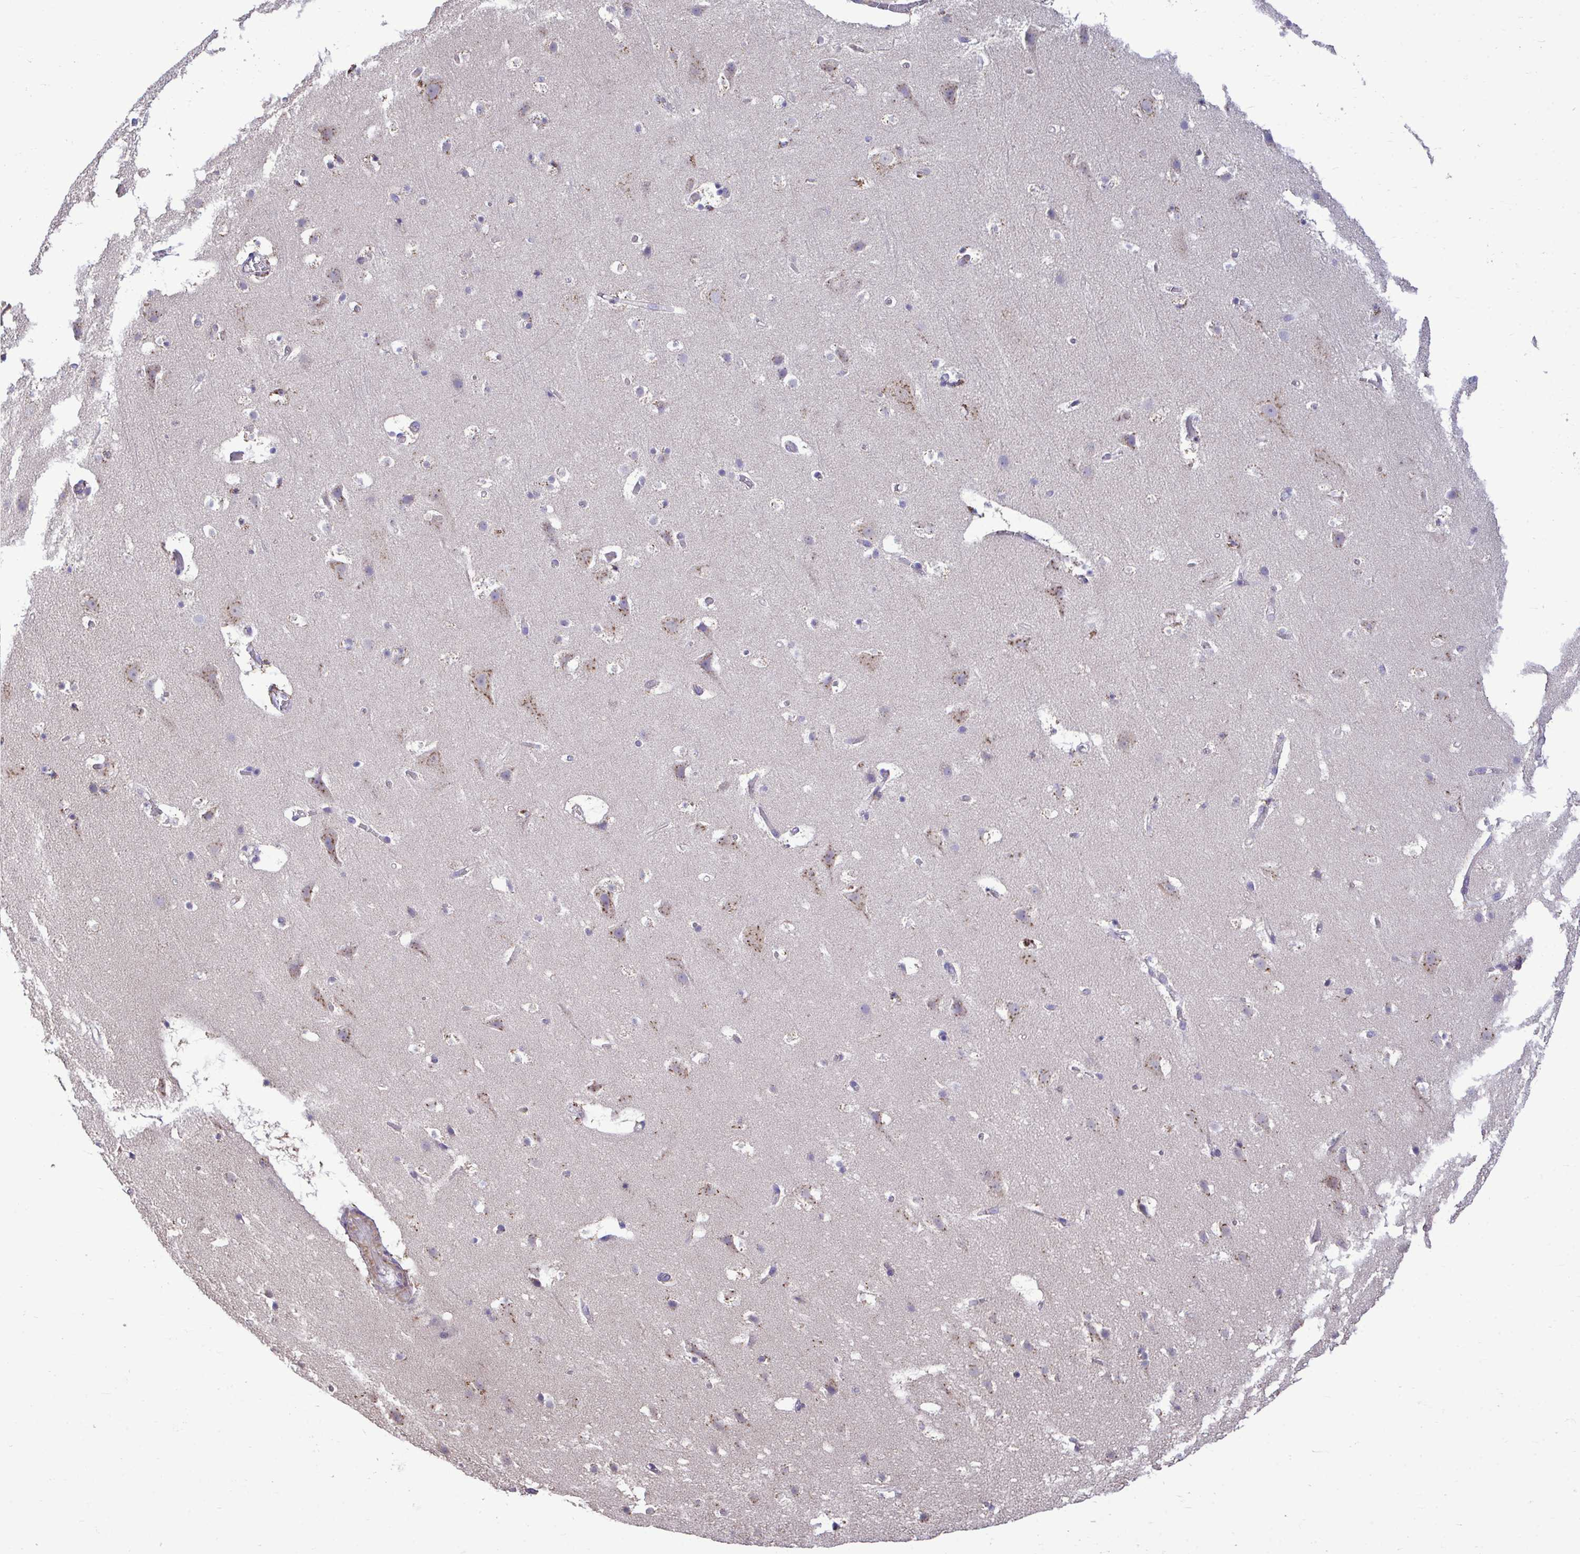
{"staining": {"intensity": "negative", "quantity": "none", "location": "none"}, "tissue": "cerebral cortex", "cell_type": "Endothelial cells", "image_type": "normal", "snomed": [{"axis": "morphology", "description": "Normal tissue, NOS"}, {"axis": "topography", "description": "Cerebral cortex"}], "caption": "This histopathology image is of benign cerebral cortex stained with immunohistochemistry (IHC) to label a protein in brown with the nuclei are counter-stained blue. There is no positivity in endothelial cells.", "gene": "ENSG00000269547", "patient": {"sex": "female", "age": 42}}